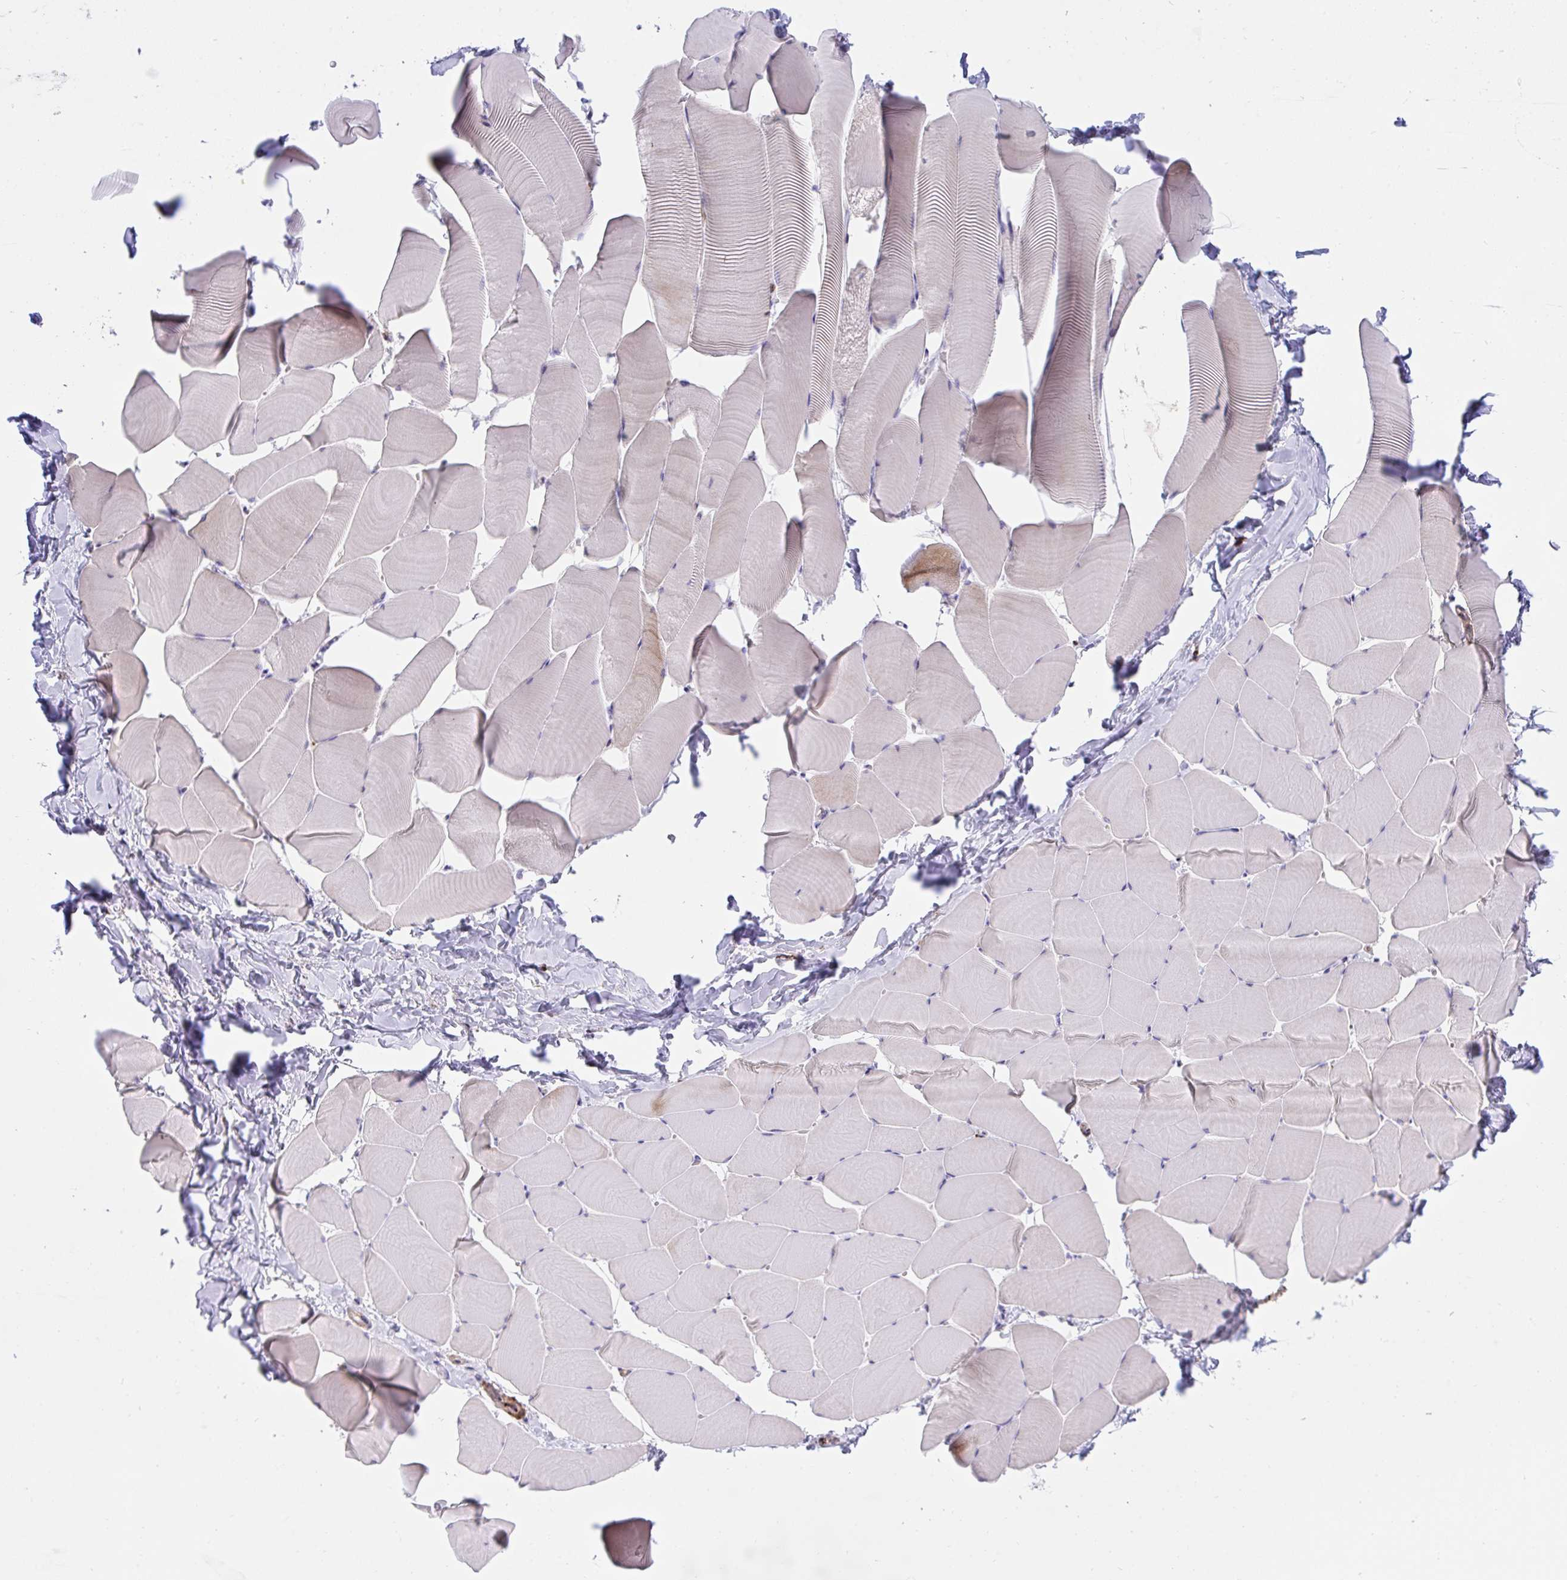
{"staining": {"intensity": "weak", "quantity": "<25%", "location": "cytoplasmic/membranous"}, "tissue": "skeletal muscle", "cell_type": "Myocytes", "image_type": "normal", "snomed": [{"axis": "morphology", "description": "Normal tissue, NOS"}, {"axis": "topography", "description": "Skeletal muscle"}], "caption": "Photomicrograph shows no protein positivity in myocytes of benign skeletal muscle. (DAB (3,3'-diaminobenzidine) IHC, high magnification).", "gene": "PPIH", "patient": {"sex": "male", "age": 25}}